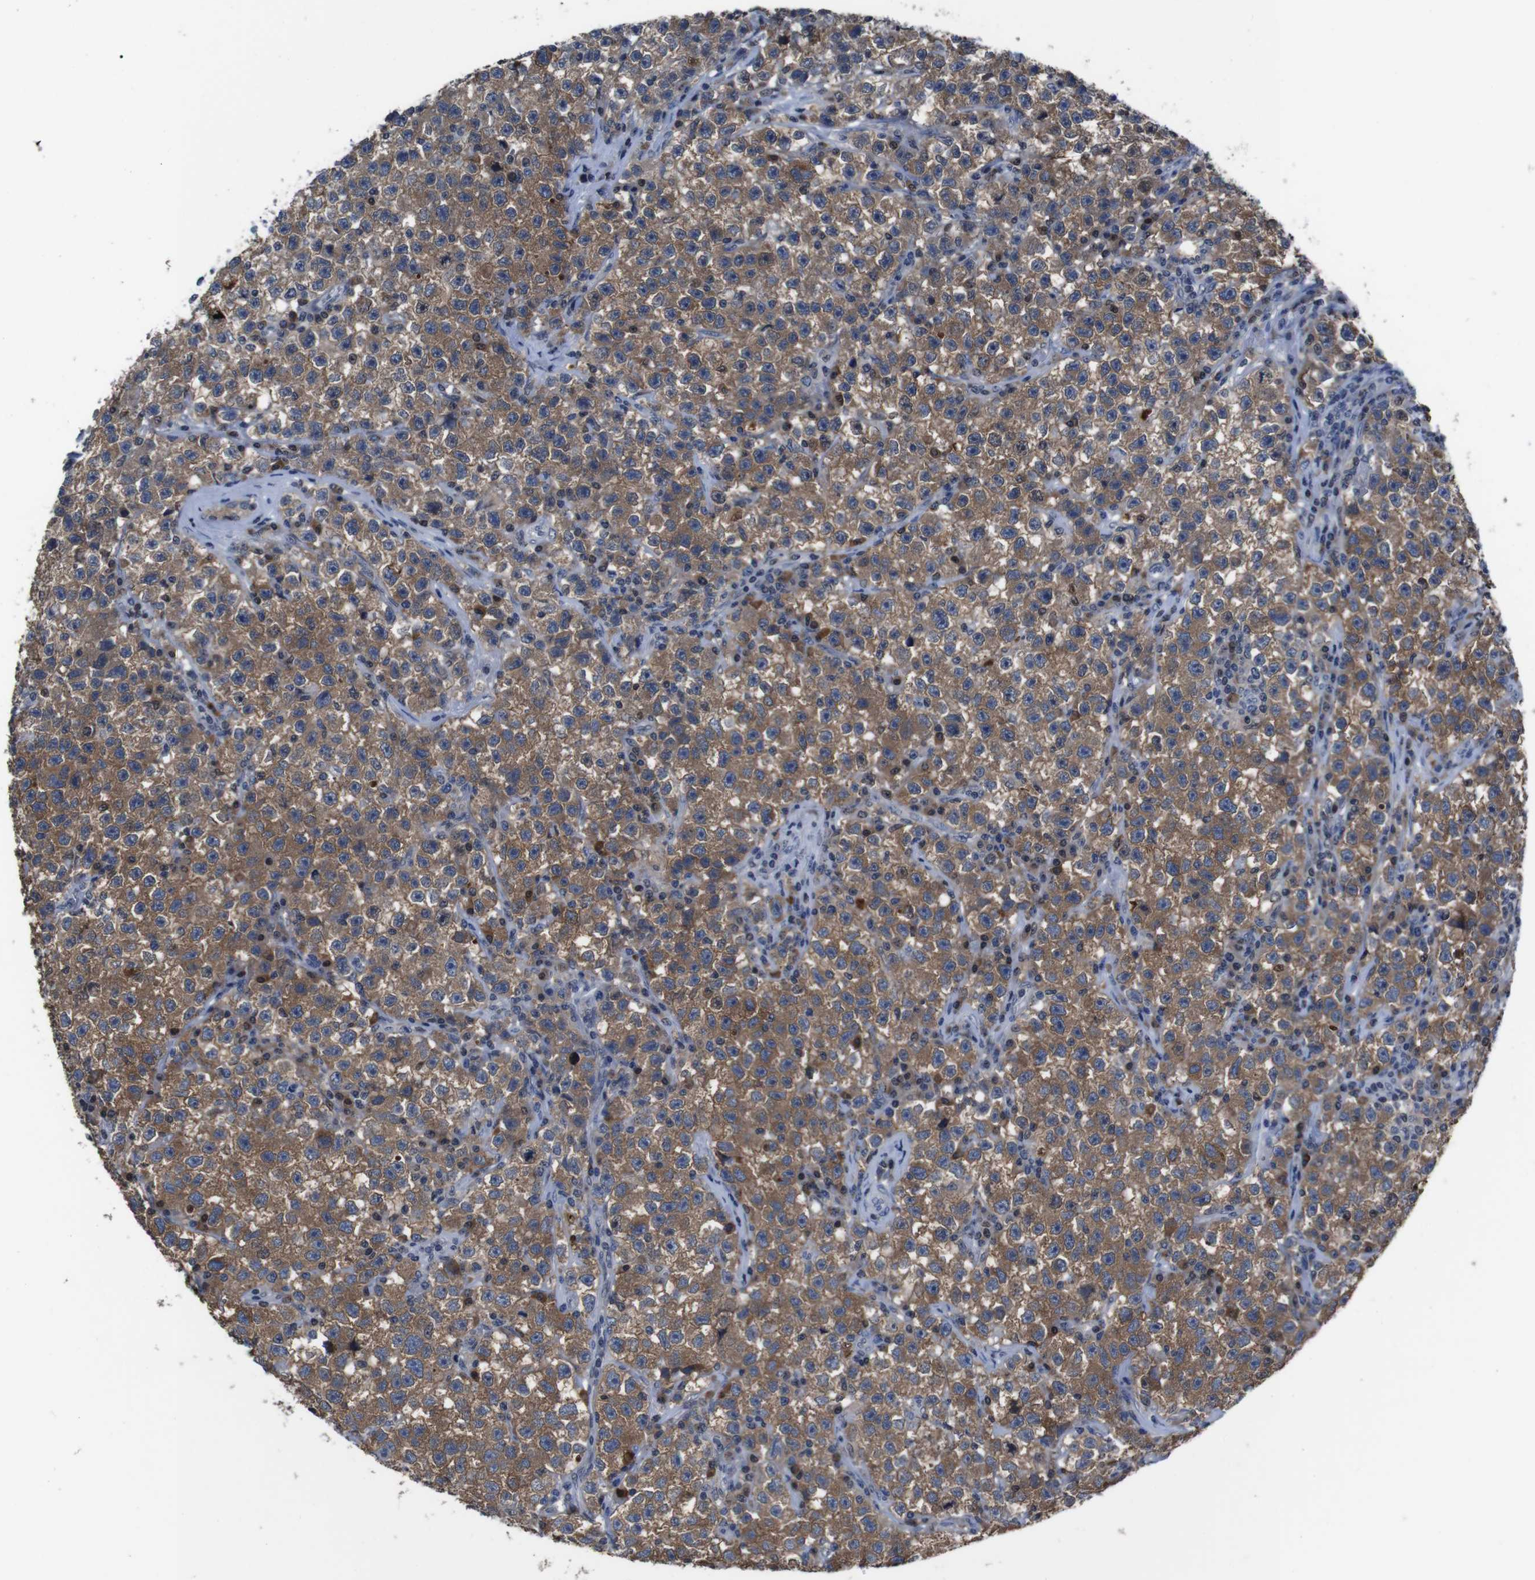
{"staining": {"intensity": "moderate", "quantity": ">75%", "location": "cytoplasmic/membranous"}, "tissue": "testis cancer", "cell_type": "Tumor cells", "image_type": "cancer", "snomed": [{"axis": "morphology", "description": "Seminoma, NOS"}, {"axis": "topography", "description": "Testis"}], "caption": "Immunohistochemical staining of testis seminoma demonstrates moderate cytoplasmic/membranous protein staining in approximately >75% of tumor cells.", "gene": "SEMA4B", "patient": {"sex": "male", "age": 22}}